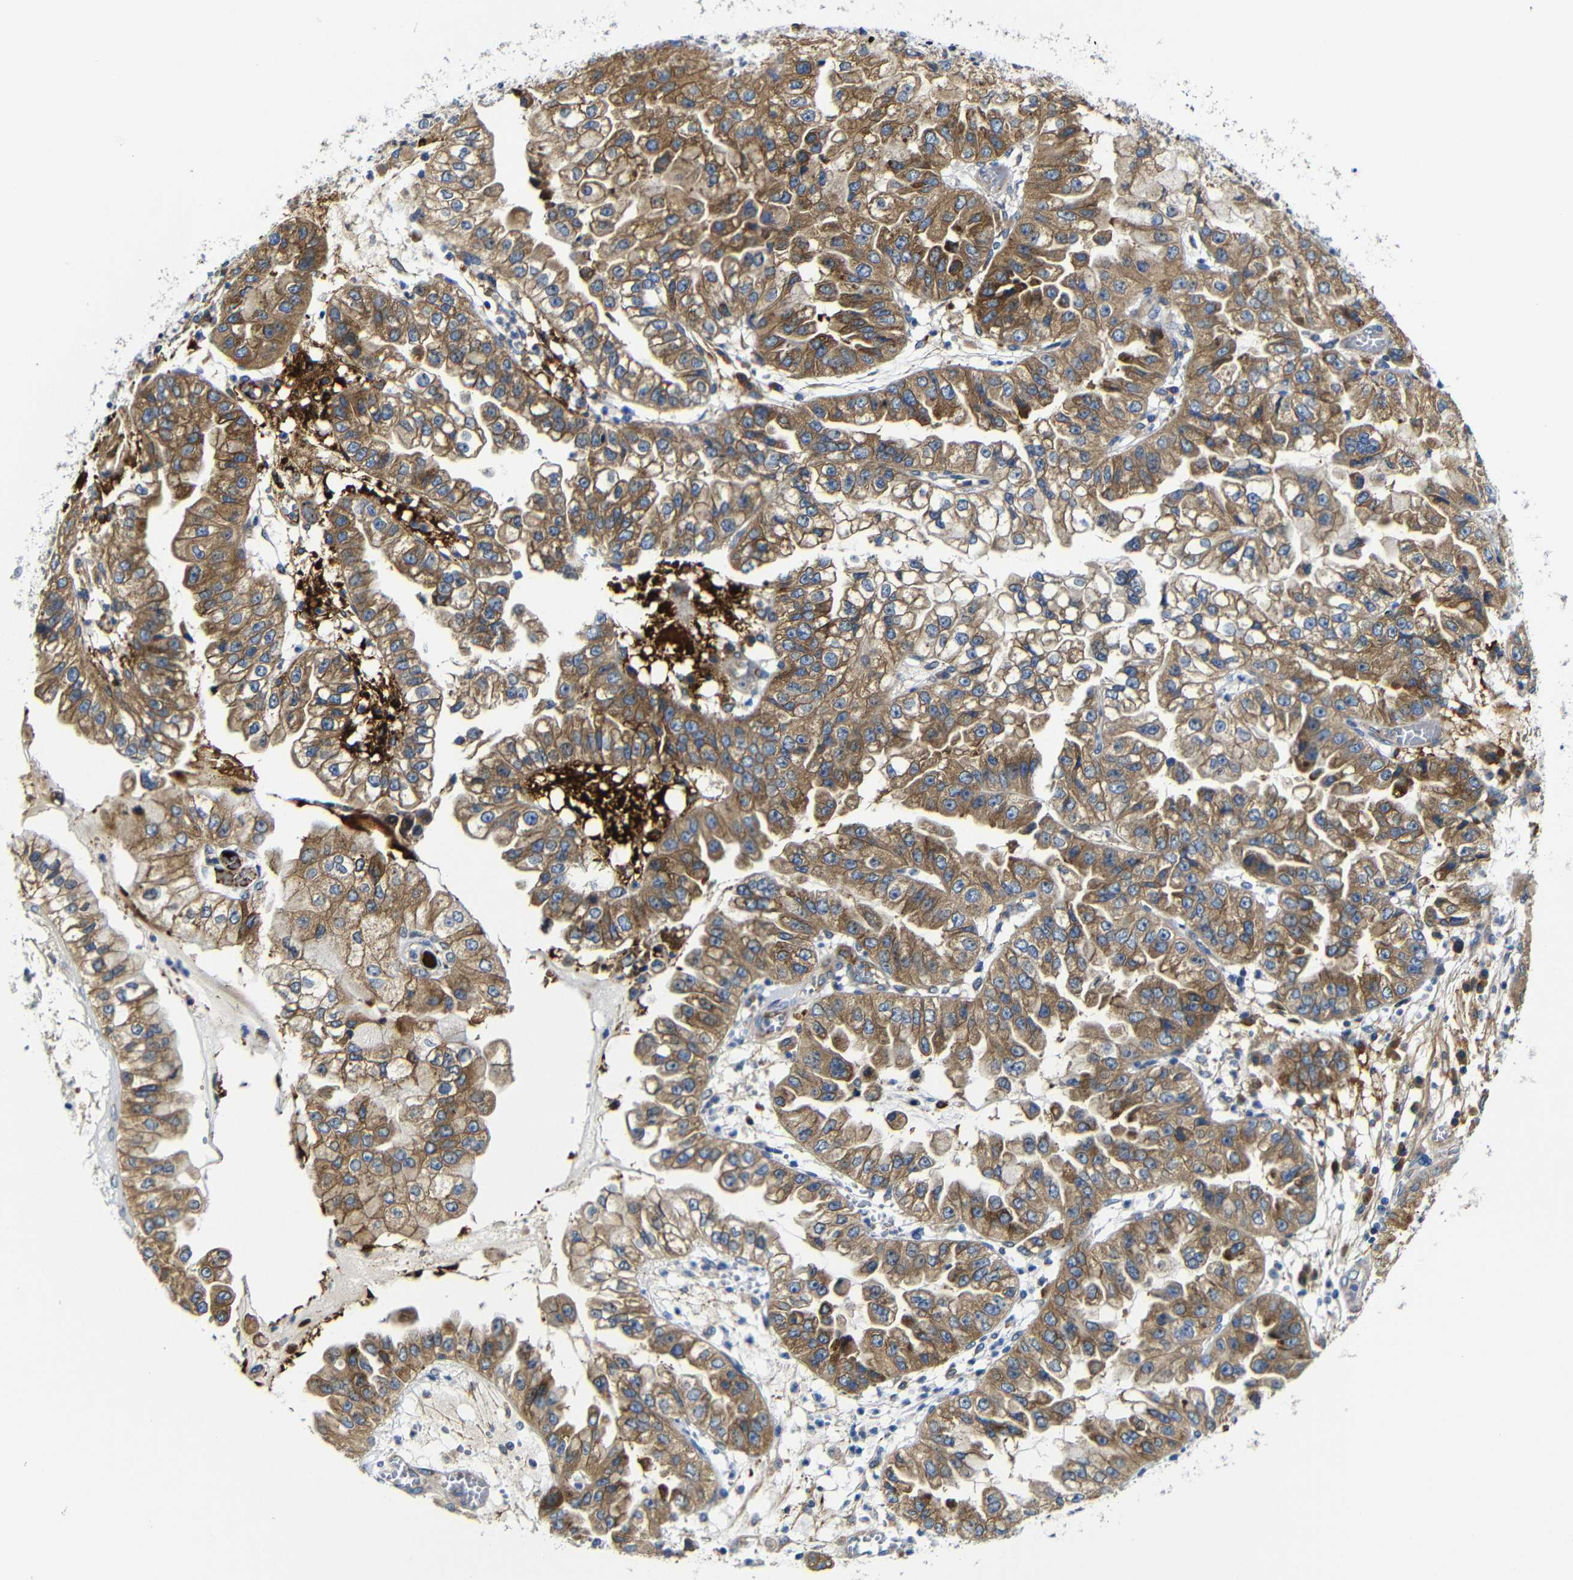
{"staining": {"intensity": "moderate", "quantity": ">75%", "location": "cytoplasmic/membranous"}, "tissue": "liver cancer", "cell_type": "Tumor cells", "image_type": "cancer", "snomed": [{"axis": "morphology", "description": "Cholangiocarcinoma"}, {"axis": "topography", "description": "Liver"}], "caption": "A brown stain shows moderate cytoplasmic/membranous positivity of a protein in liver cancer tumor cells.", "gene": "CLCC1", "patient": {"sex": "female", "age": 79}}